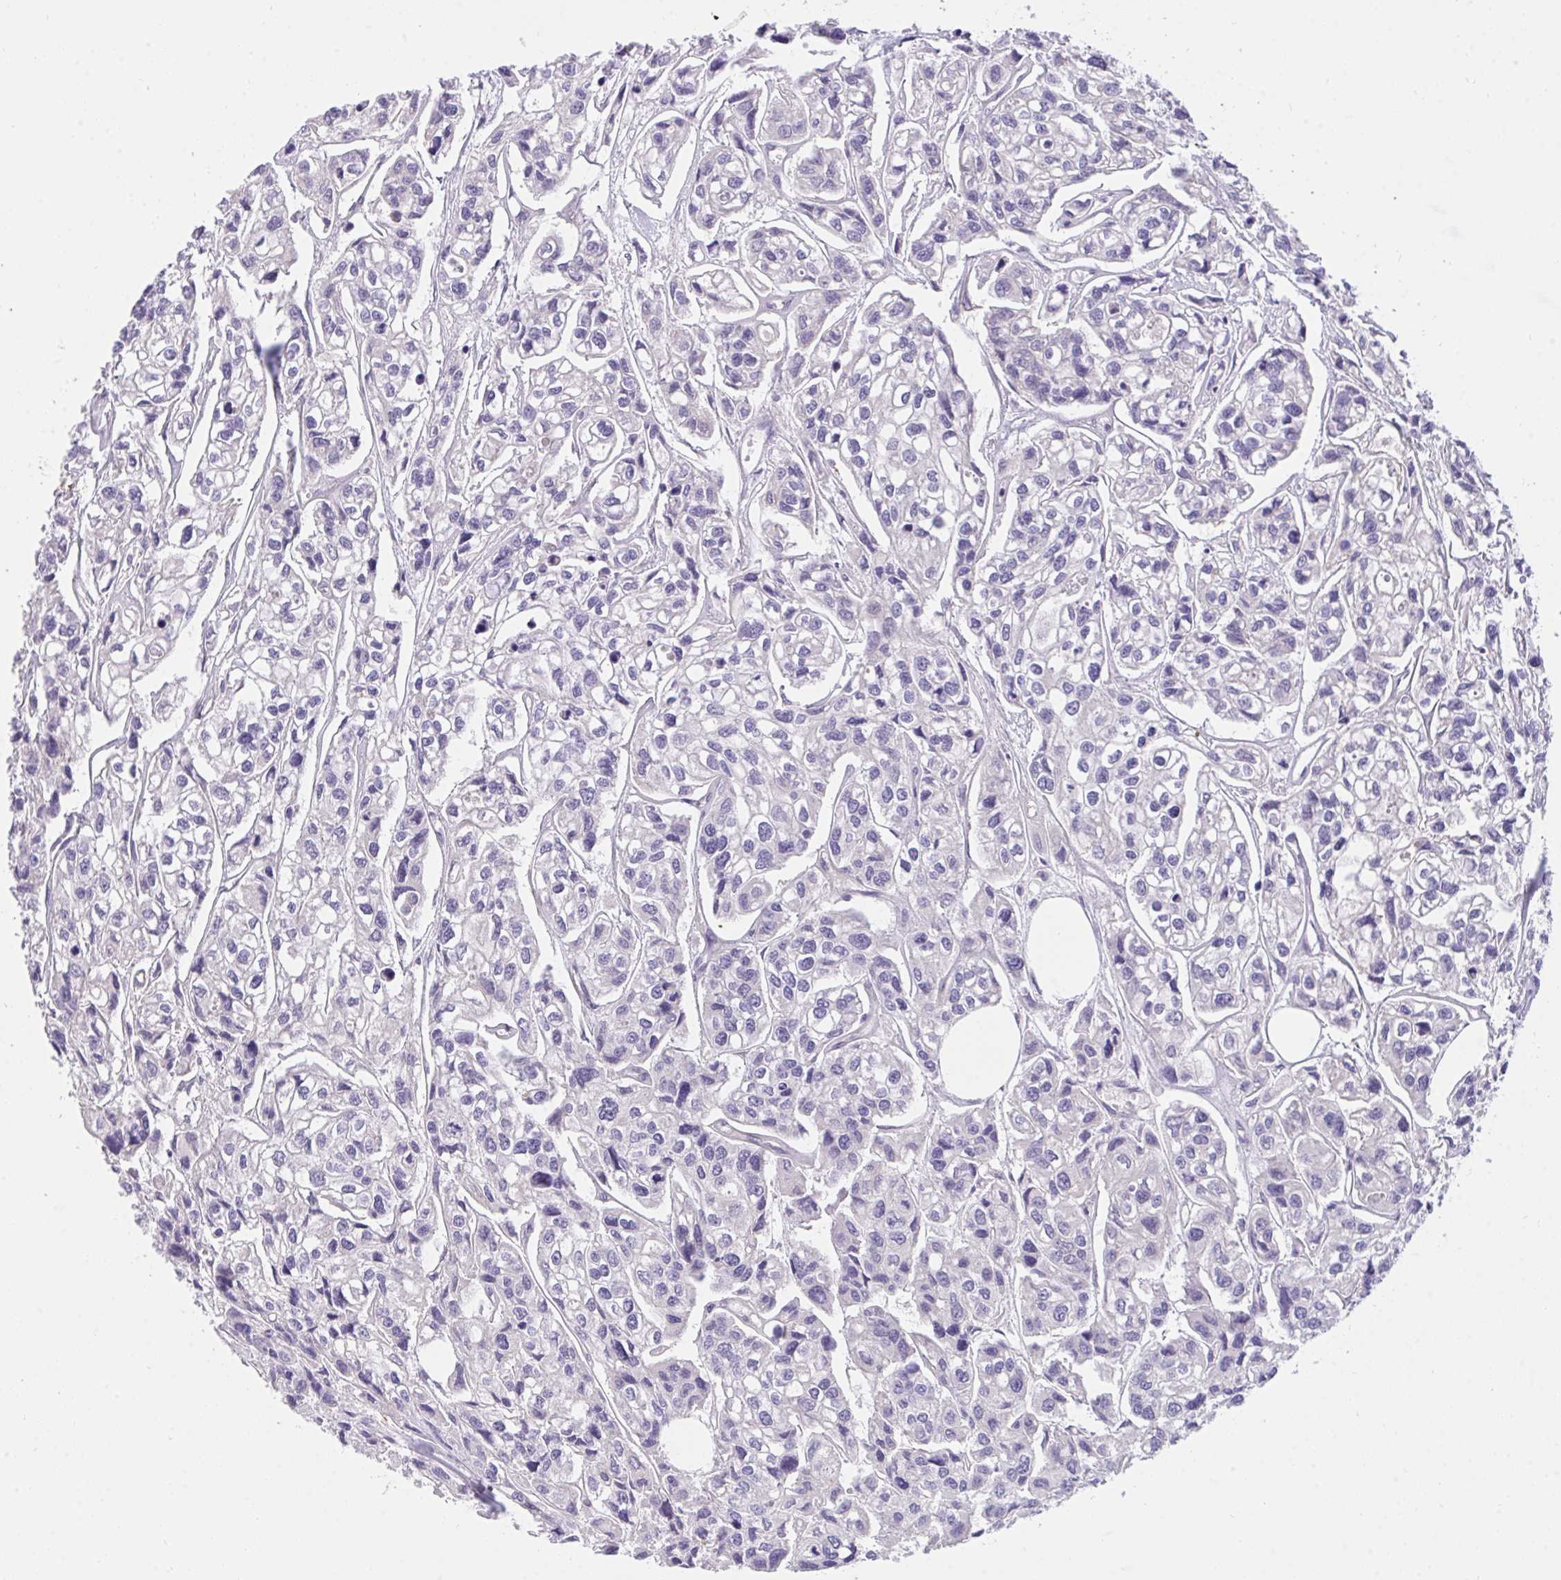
{"staining": {"intensity": "negative", "quantity": "none", "location": "none"}, "tissue": "urothelial cancer", "cell_type": "Tumor cells", "image_type": "cancer", "snomed": [{"axis": "morphology", "description": "Urothelial carcinoma, High grade"}, {"axis": "topography", "description": "Urinary bladder"}], "caption": "A high-resolution micrograph shows IHC staining of urothelial cancer, which reveals no significant staining in tumor cells.", "gene": "TLN2", "patient": {"sex": "male", "age": 67}}